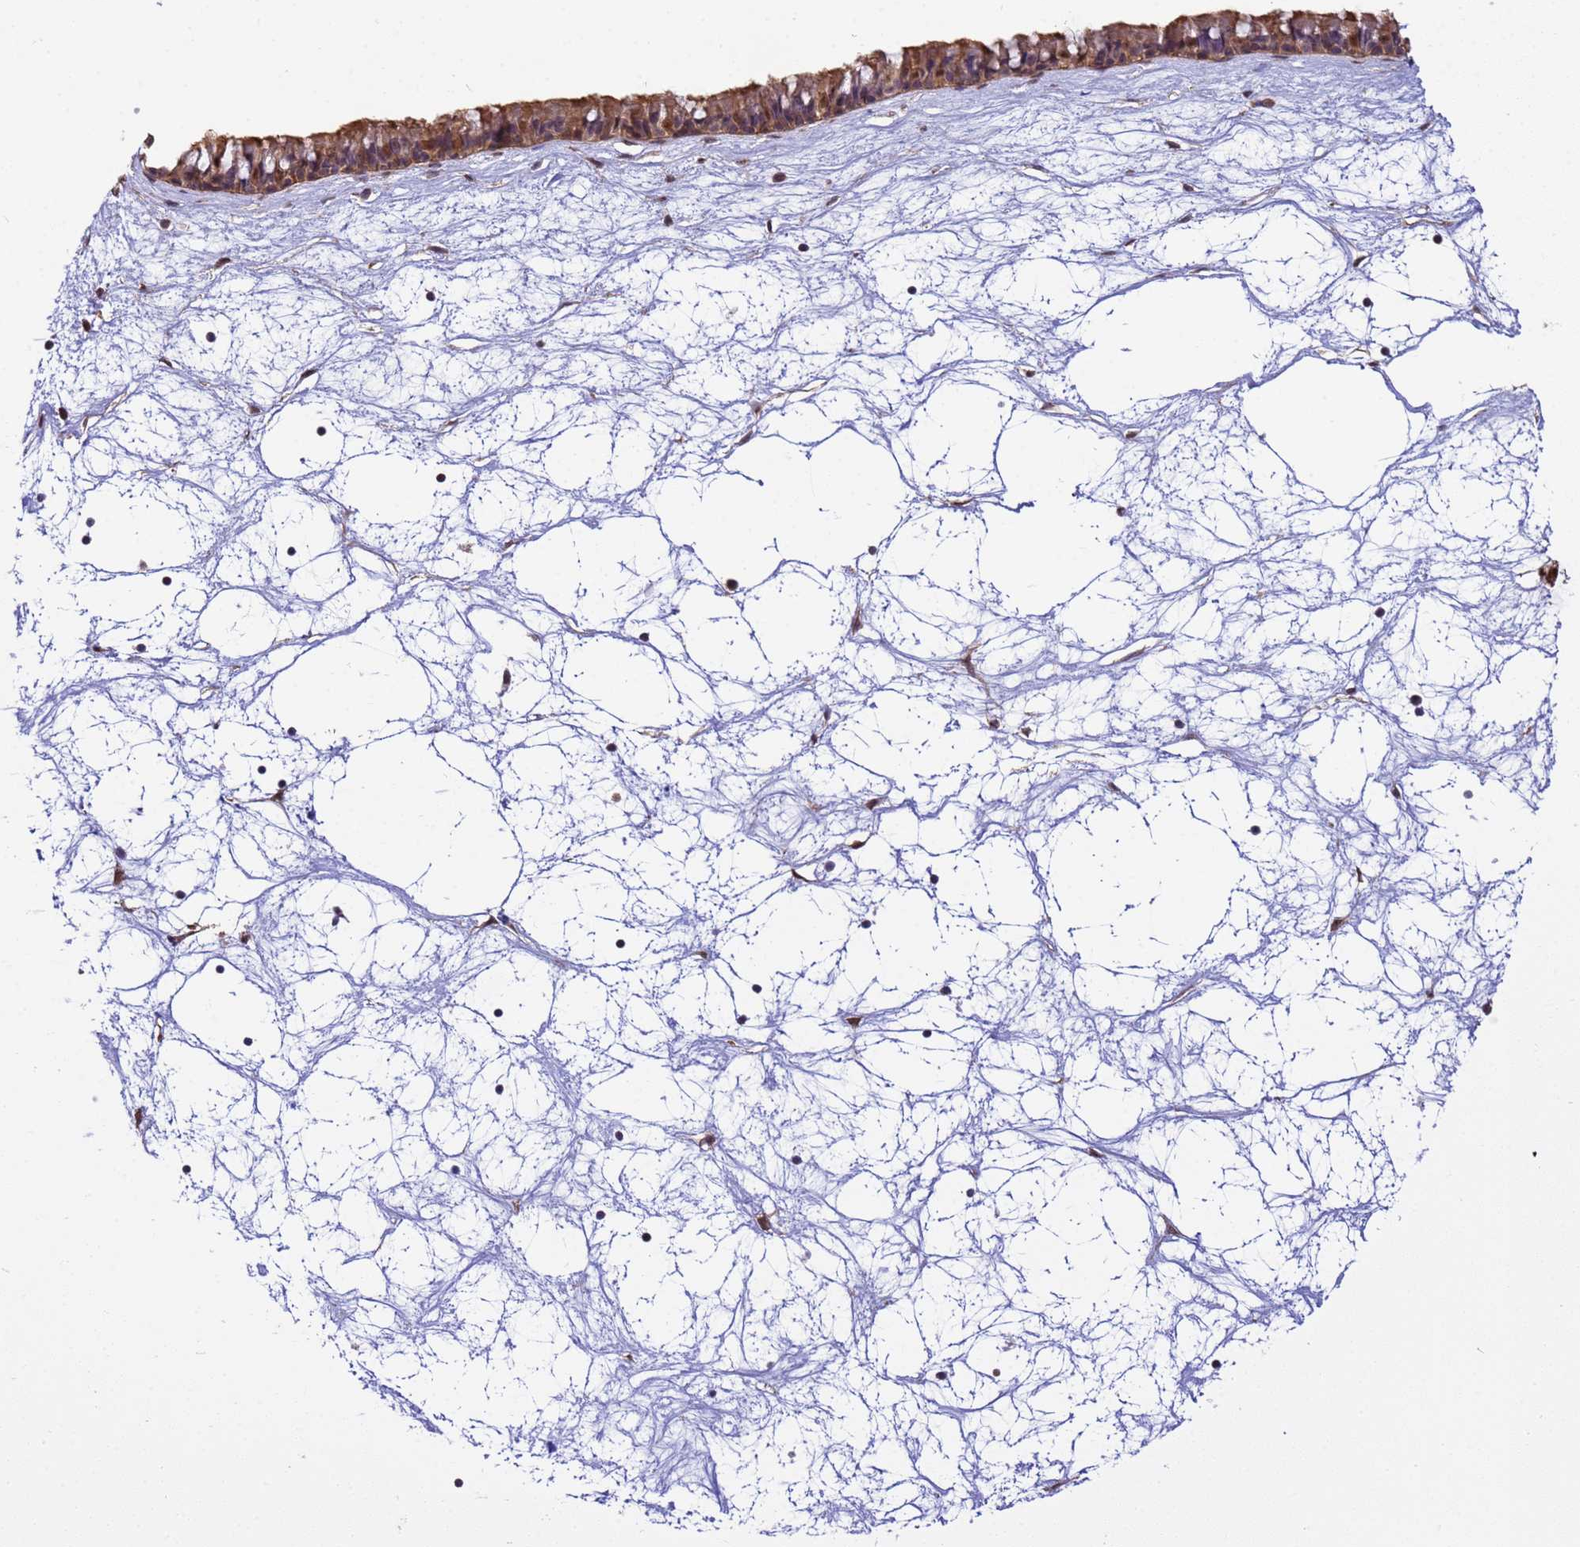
{"staining": {"intensity": "moderate", "quantity": ">75%", "location": "cytoplasmic/membranous,nuclear"}, "tissue": "nasopharynx", "cell_type": "Respiratory epithelial cells", "image_type": "normal", "snomed": [{"axis": "morphology", "description": "Normal tissue, NOS"}, {"axis": "topography", "description": "Nasopharynx"}], "caption": "Protein staining by immunohistochemistry (IHC) exhibits moderate cytoplasmic/membranous,nuclear expression in about >75% of respiratory epithelial cells in benign nasopharynx.", "gene": "ITGB4", "patient": {"sex": "male", "age": 64}}